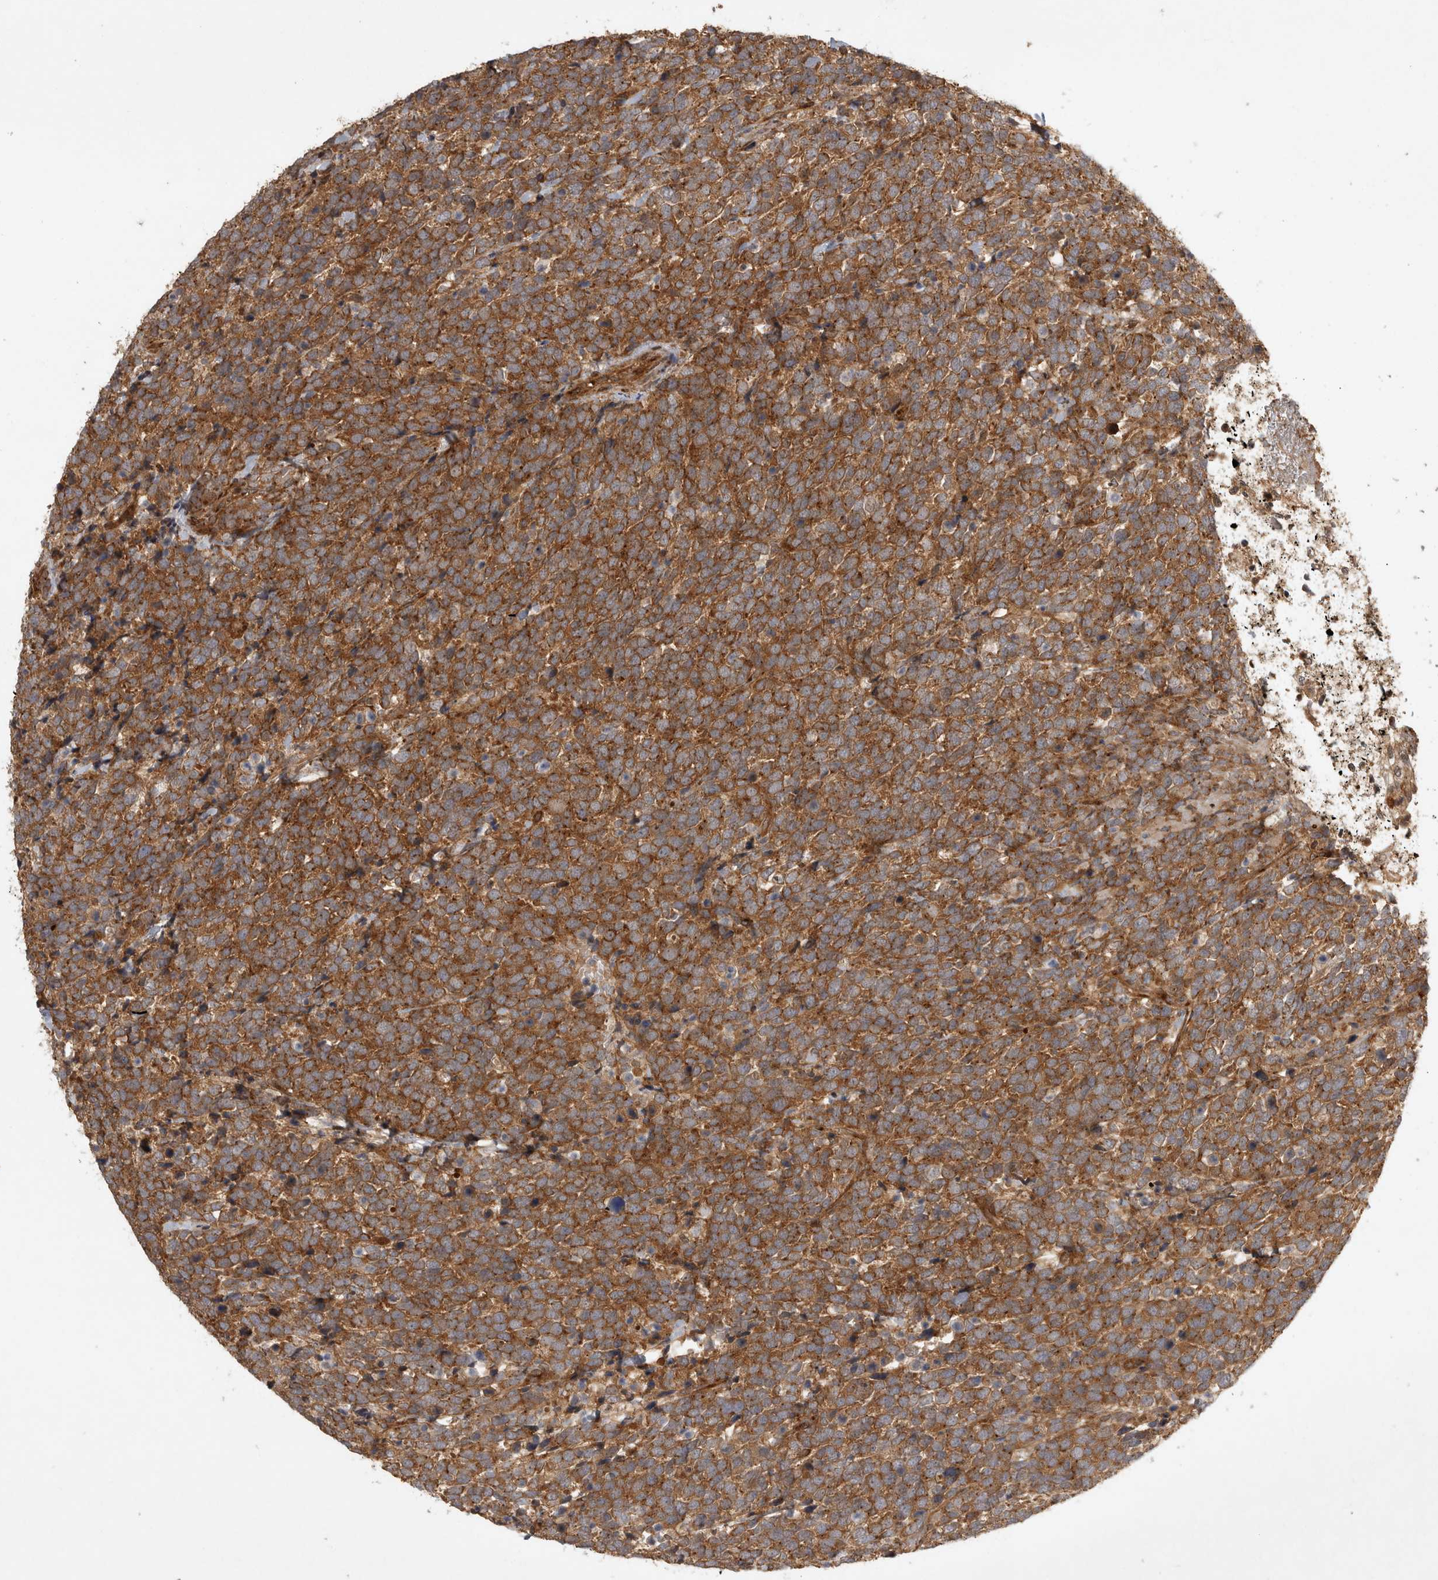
{"staining": {"intensity": "strong", "quantity": ">75%", "location": "cytoplasmic/membranous"}, "tissue": "urothelial cancer", "cell_type": "Tumor cells", "image_type": "cancer", "snomed": [{"axis": "morphology", "description": "Urothelial carcinoma, High grade"}, {"axis": "topography", "description": "Urinary bladder"}], "caption": "The micrograph exhibits a brown stain indicating the presence of a protein in the cytoplasmic/membranous of tumor cells in high-grade urothelial carcinoma. (DAB (3,3'-diaminobenzidine) IHC, brown staining for protein, blue staining for nuclei).", "gene": "CAMSAP2", "patient": {"sex": "female", "age": 82}}